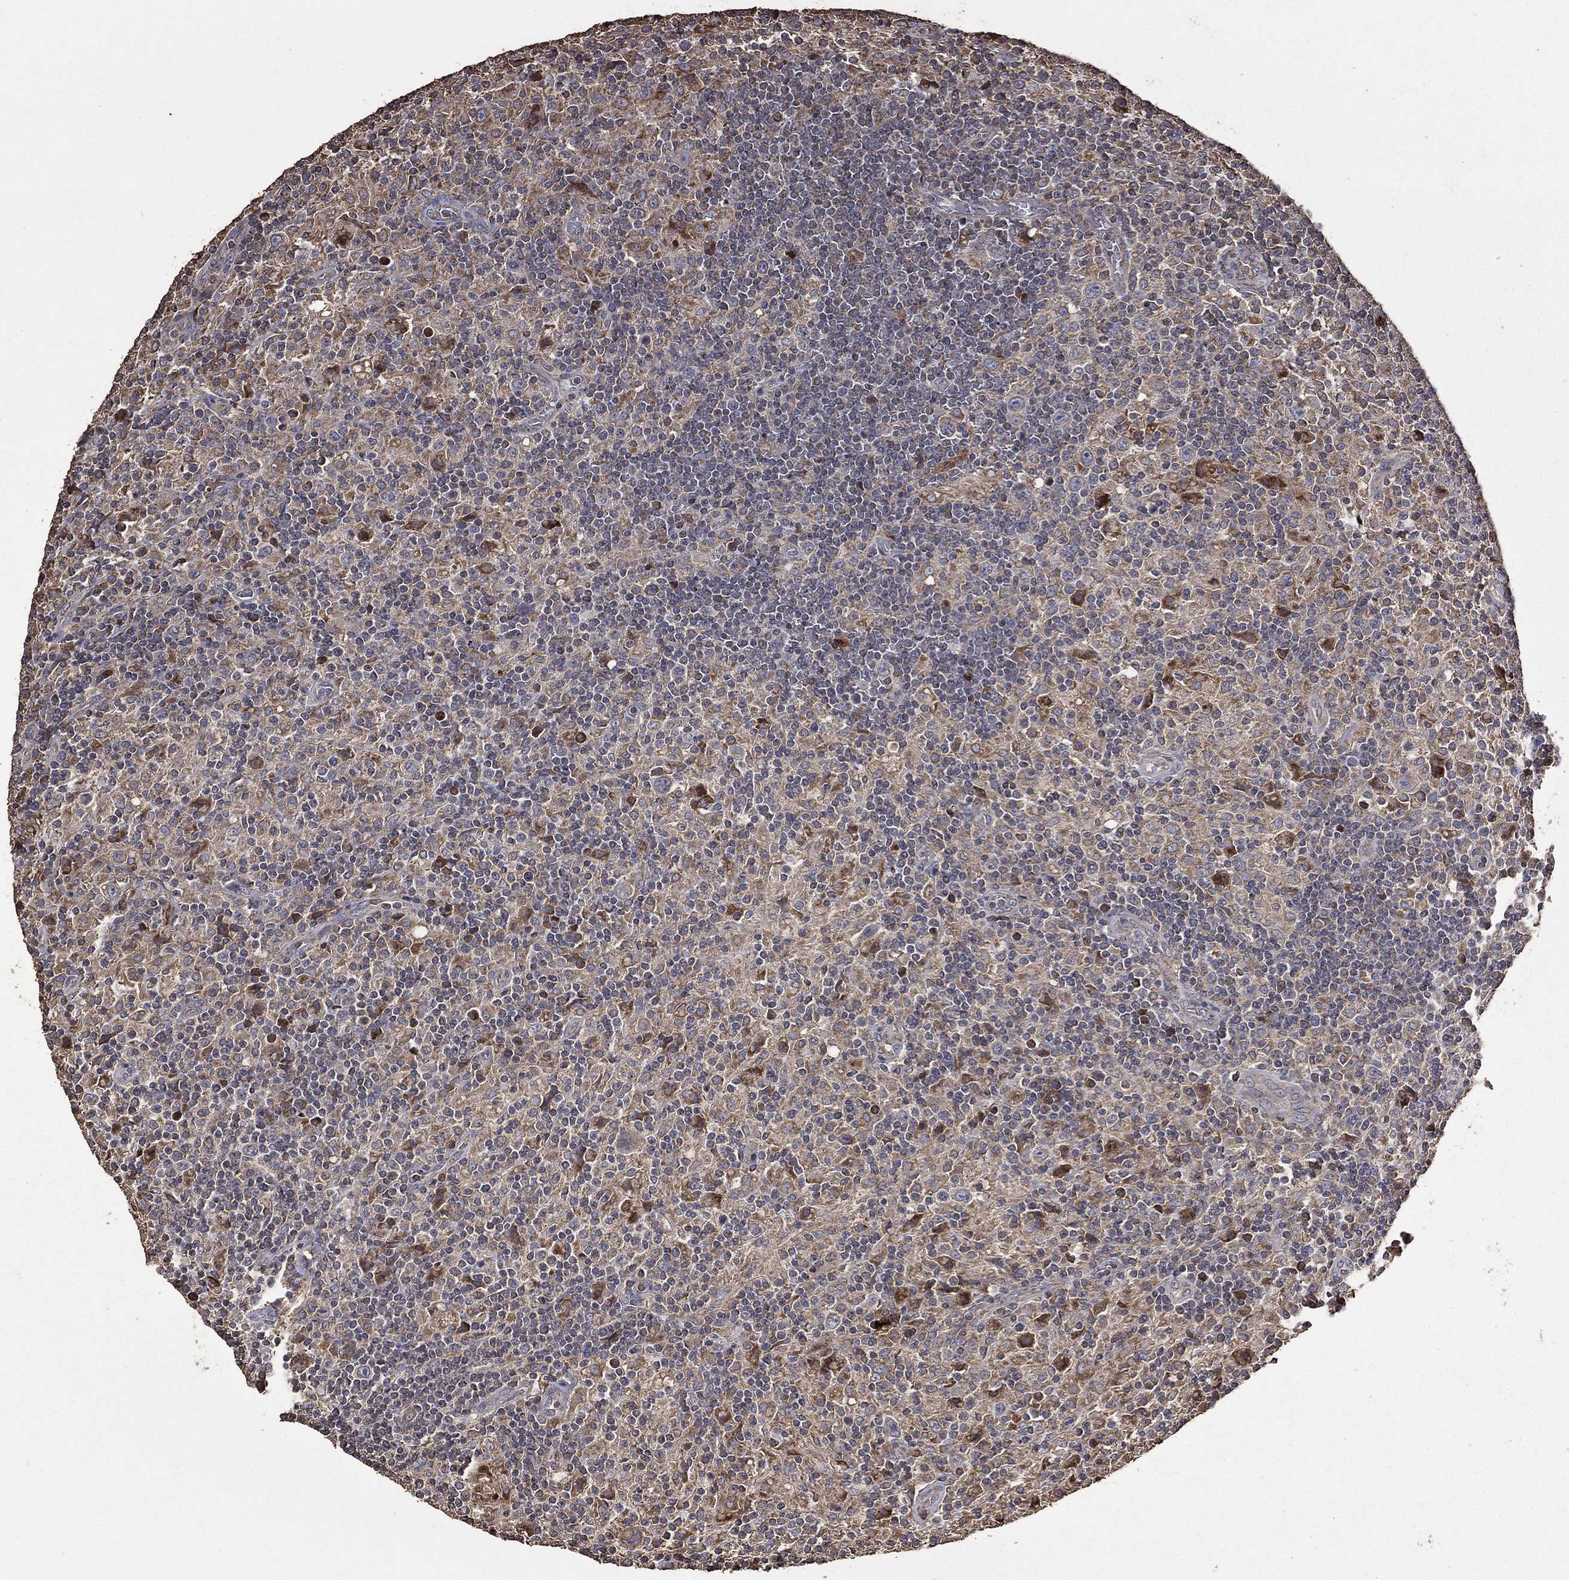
{"staining": {"intensity": "moderate", "quantity": "<25%", "location": "cytoplasmic/membranous"}, "tissue": "lymphoma", "cell_type": "Tumor cells", "image_type": "cancer", "snomed": [{"axis": "morphology", "description": "Hodgkin's disease, NOS"}, {"axis": "topography", "description": "Lymph node"}], "caption": "Protein staining displays moderate cytoplasmic/membranous staining in about <25% of tumor cells in Hodgkin's disease. The staining was performed using DAB, with brown indicating positive protein expression. Nuclei are stained blue with hematoxylin.", "gene": "METTL27", "patient": {"sex": "male", "age": 70}}